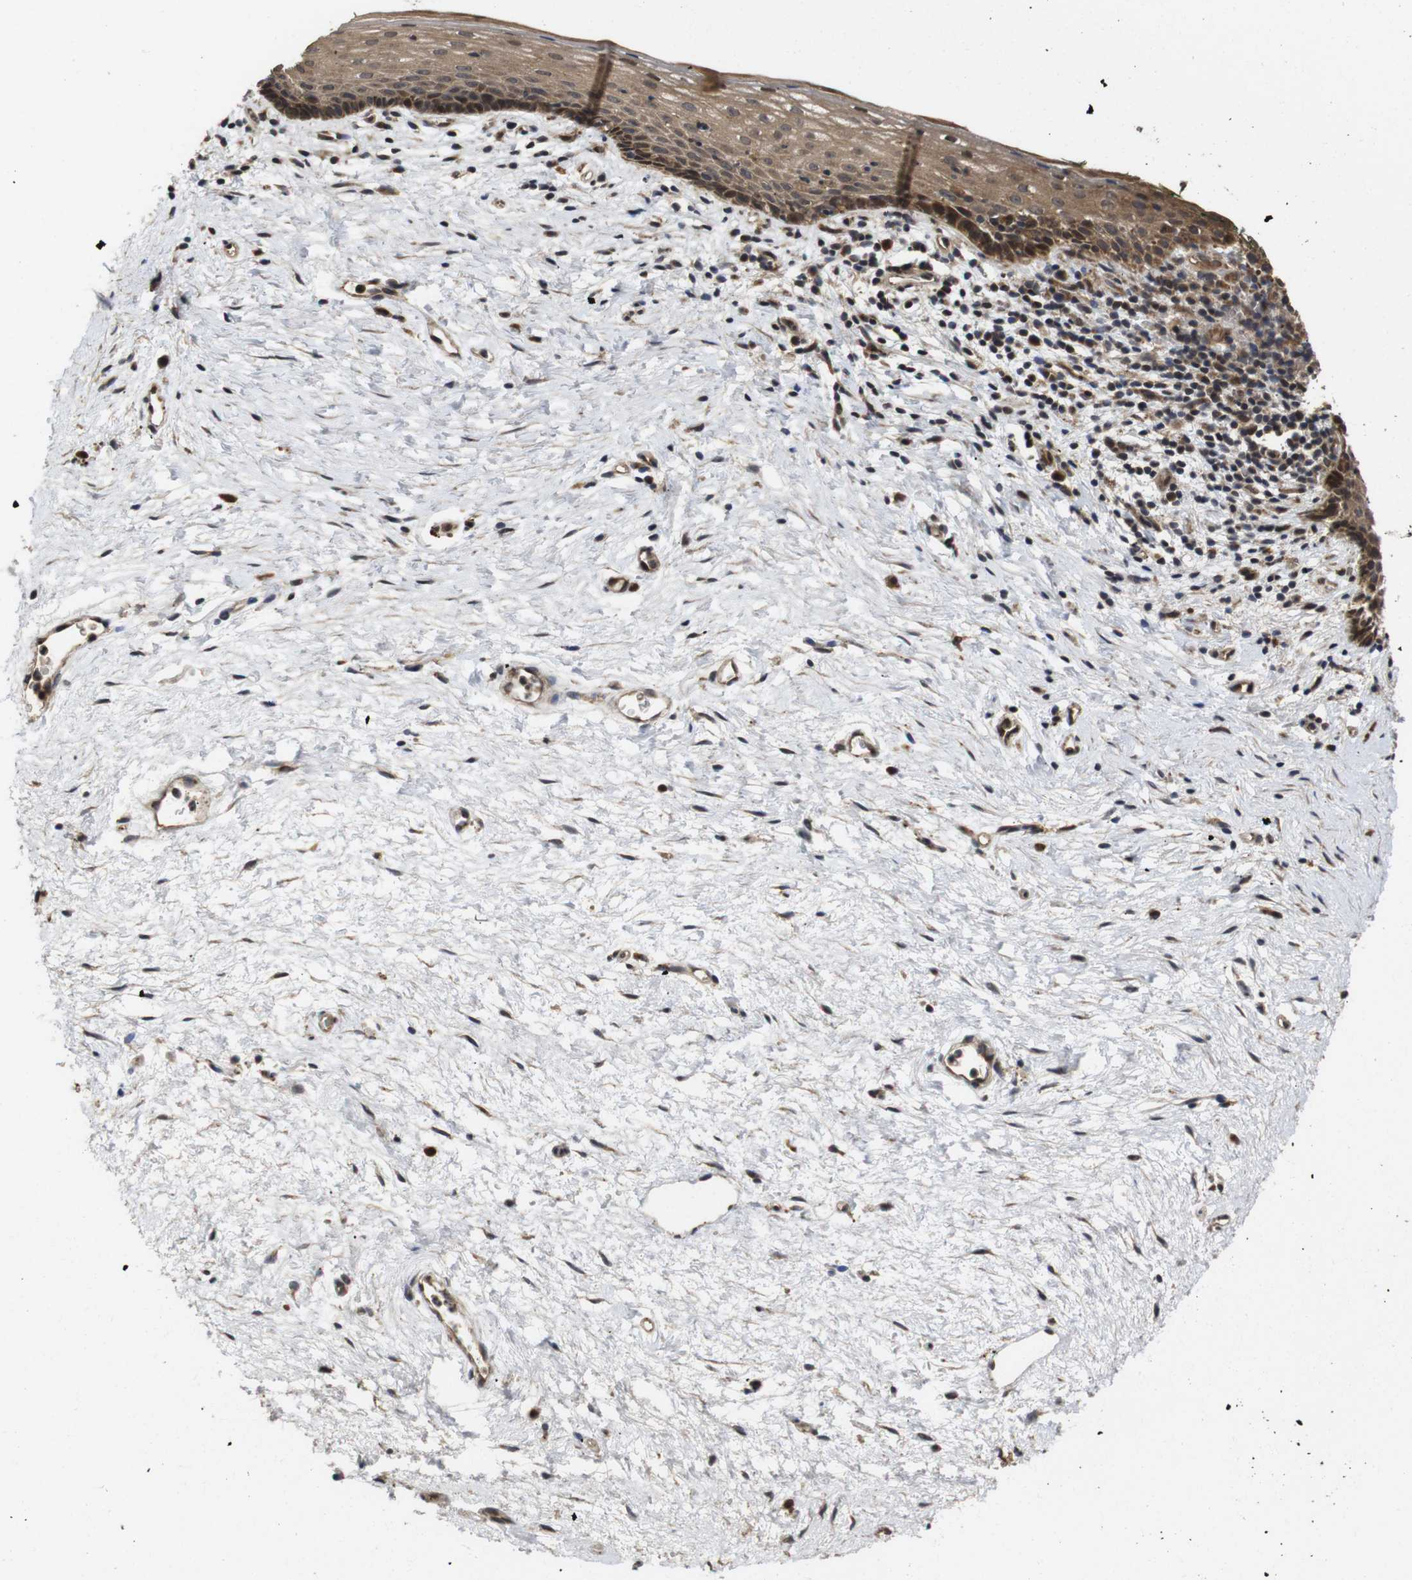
{"staining": {"intensity": "moderate", "quantity": ">75%", "location": "cytoplasmic/membranous"}, "tissue": "vagina", "cell_type": "Squamous epithelial cells", "image_type": "normal", "snomed": [{"axis": "morphology", "description": "Normal tissue, NOS"}, {"axis": "topography", "description": "Vagina"}], "caption": "The immunohistochemical stain shows moderate cytoplasmic/membranous expression in squamous epithelial cells of normal vagina. Using DAB (brown) and hematoxylin (blue) stains, captured at high magnification using brightfield microscopy.", "gene": "PTPN14", "patient": {"sex": "female", "age": 44}}